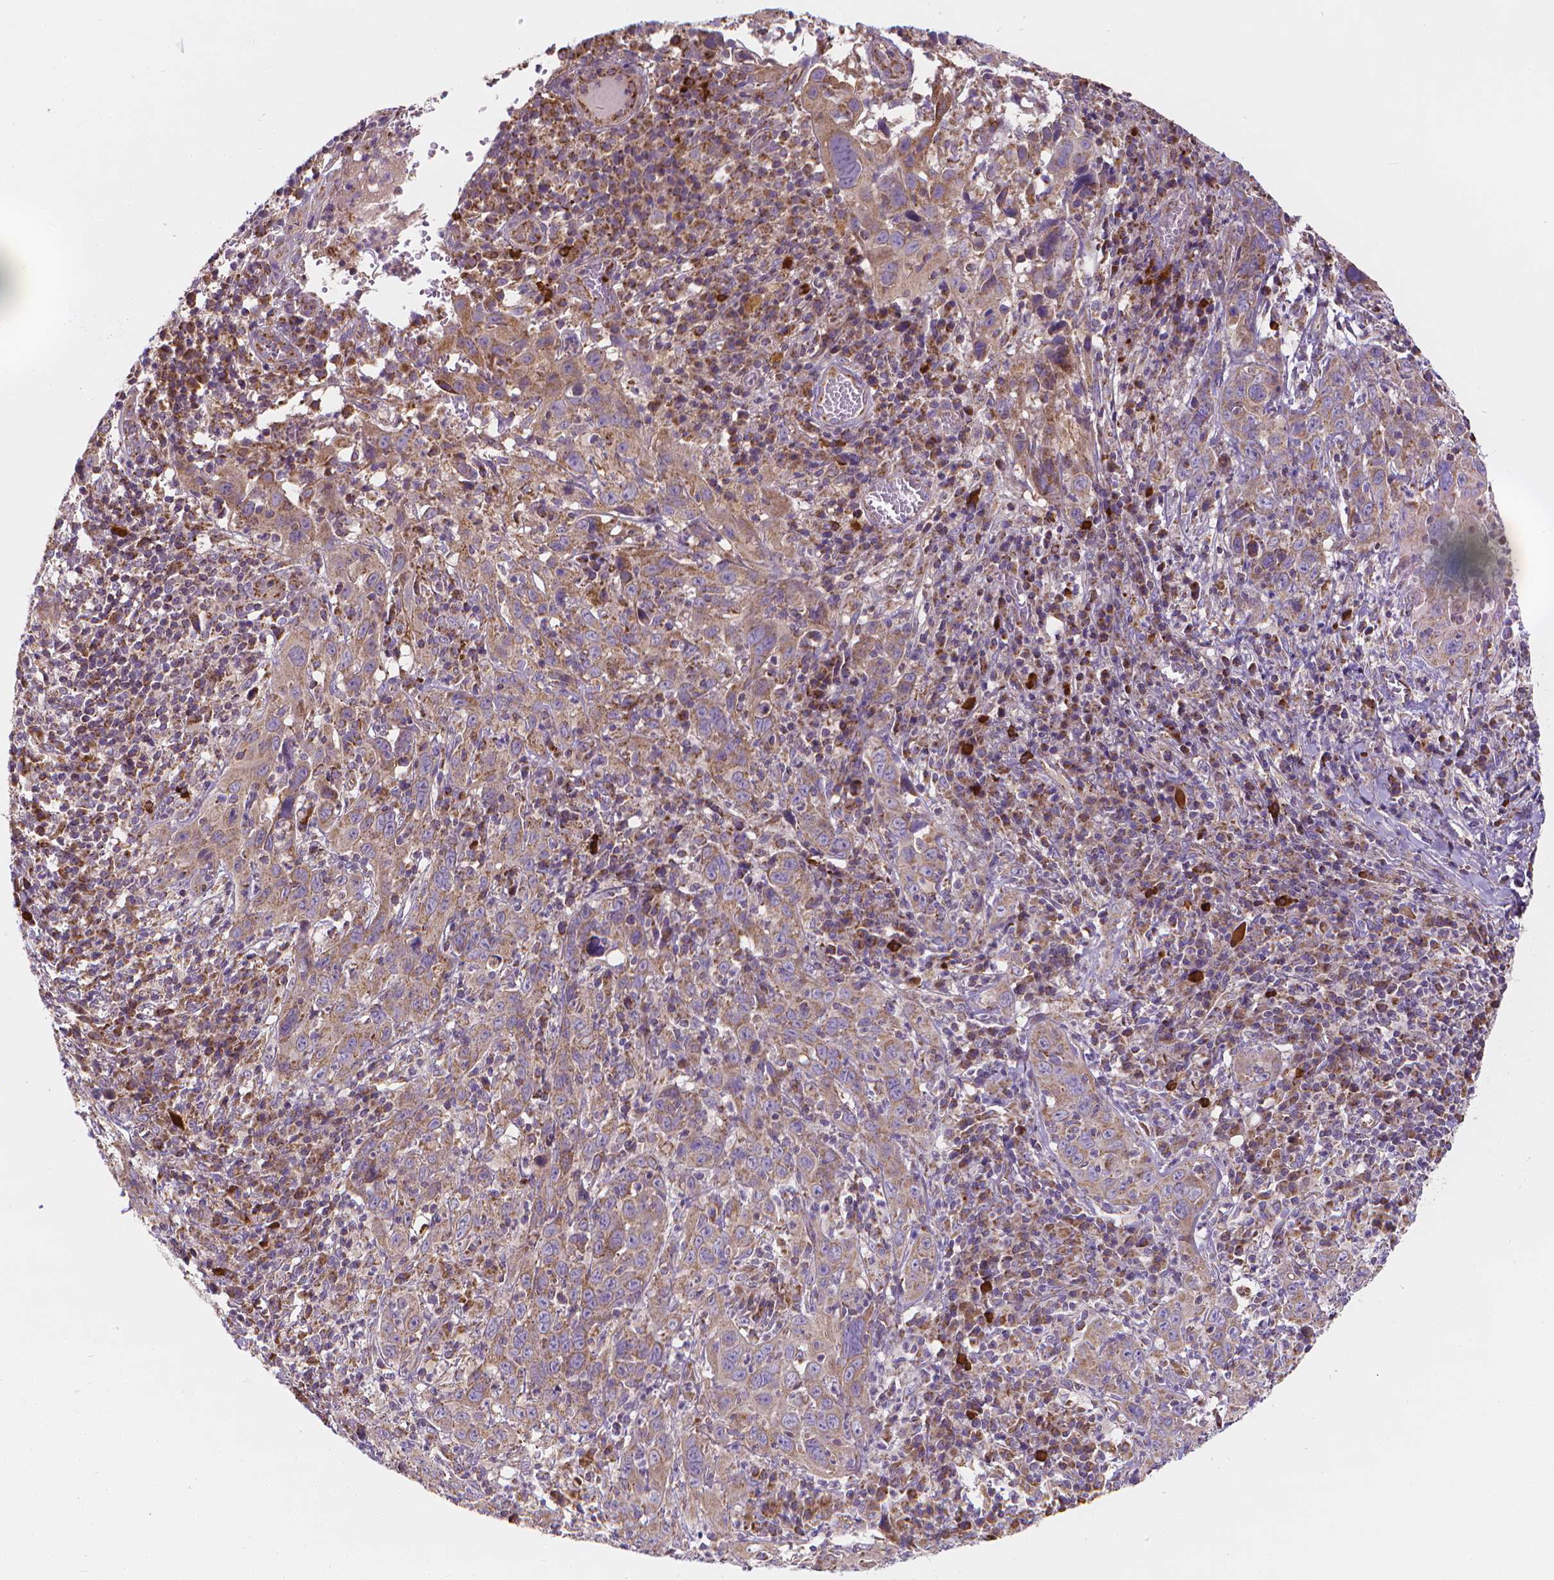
{"staining": {"intensity": "weak", "quantity": ">75%", "location": "cytoplasmic/membranous"}, "tissue": "cervical cancer", "cell_type": "Tumor cells", "image_type": "cancer", "snomed": [{"axis": "morphology", "description": "Squamous cell carcinoma, NOS"}, {"axis": "topography", "description": "Cervix"}], "caption": "This micrograph demonstrates cervical squamous cell carcinoma stained with IHC to label a protein in brown. The cytoplasmic/membranous of tumor cells show weak positivity for the protein. Nuclei are counter-stained blue.", "gene": "SNCAIP", "patient": {"sex": "female", "age": 46}}